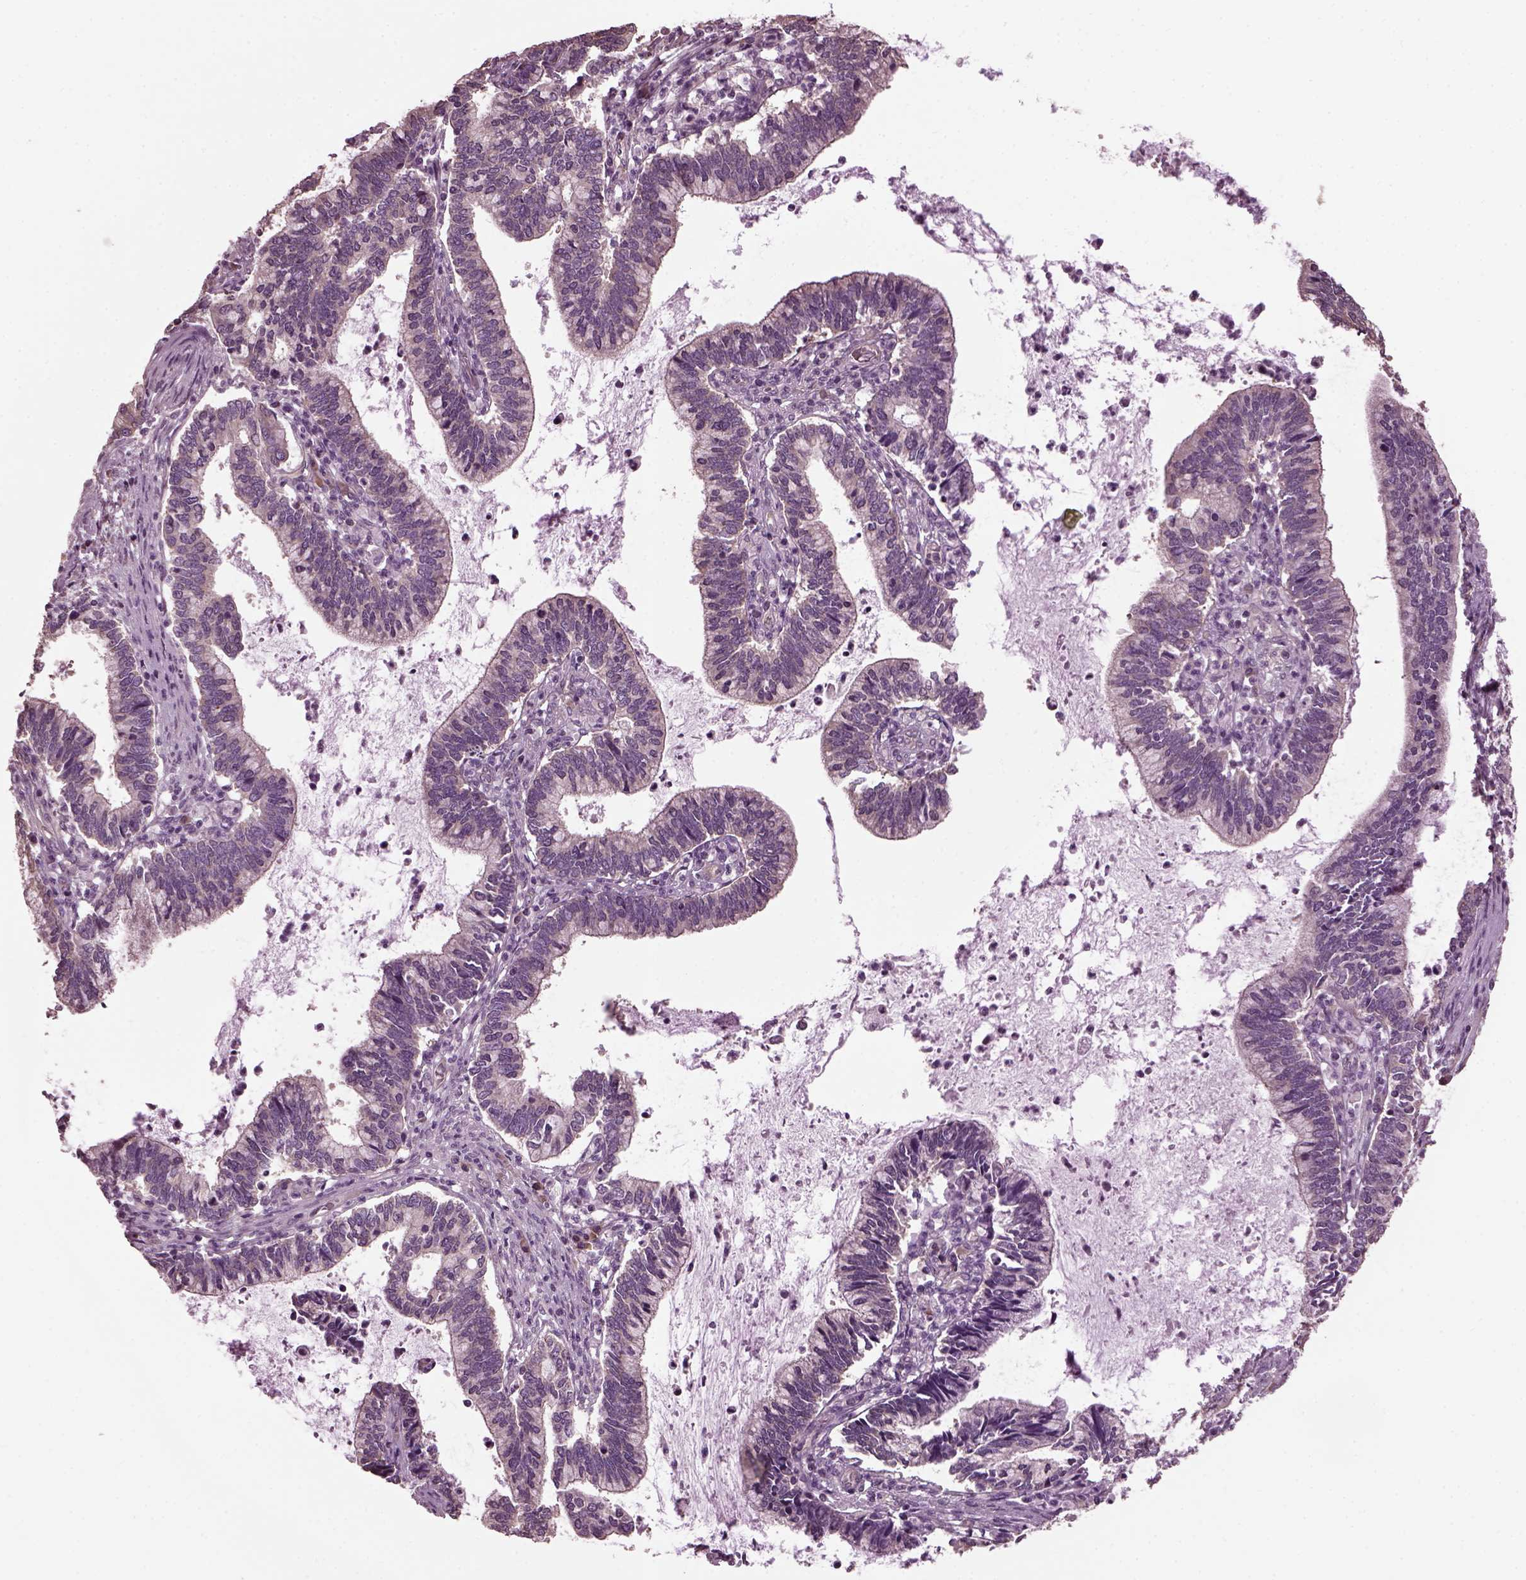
{"staining": {"intensity": "negative", "quantity": "none", "location": "none"}, "tissue": "cervical cancer", "cell_type": "Tumor cells", "image_type": "cancer", "snomed": [{"axis": "morphology", "description": "Adenocarcinoma, NOS"}, {"axis": "topography", "description": "Cervix"}], "caption": "The immunohistochemistry (IHC) photomicrograph has no significant expression in tumor cells of cervical adenocarcinoma tissue.", "gene": "CABP5", "patient": {"sex": "female", "age": 42}}